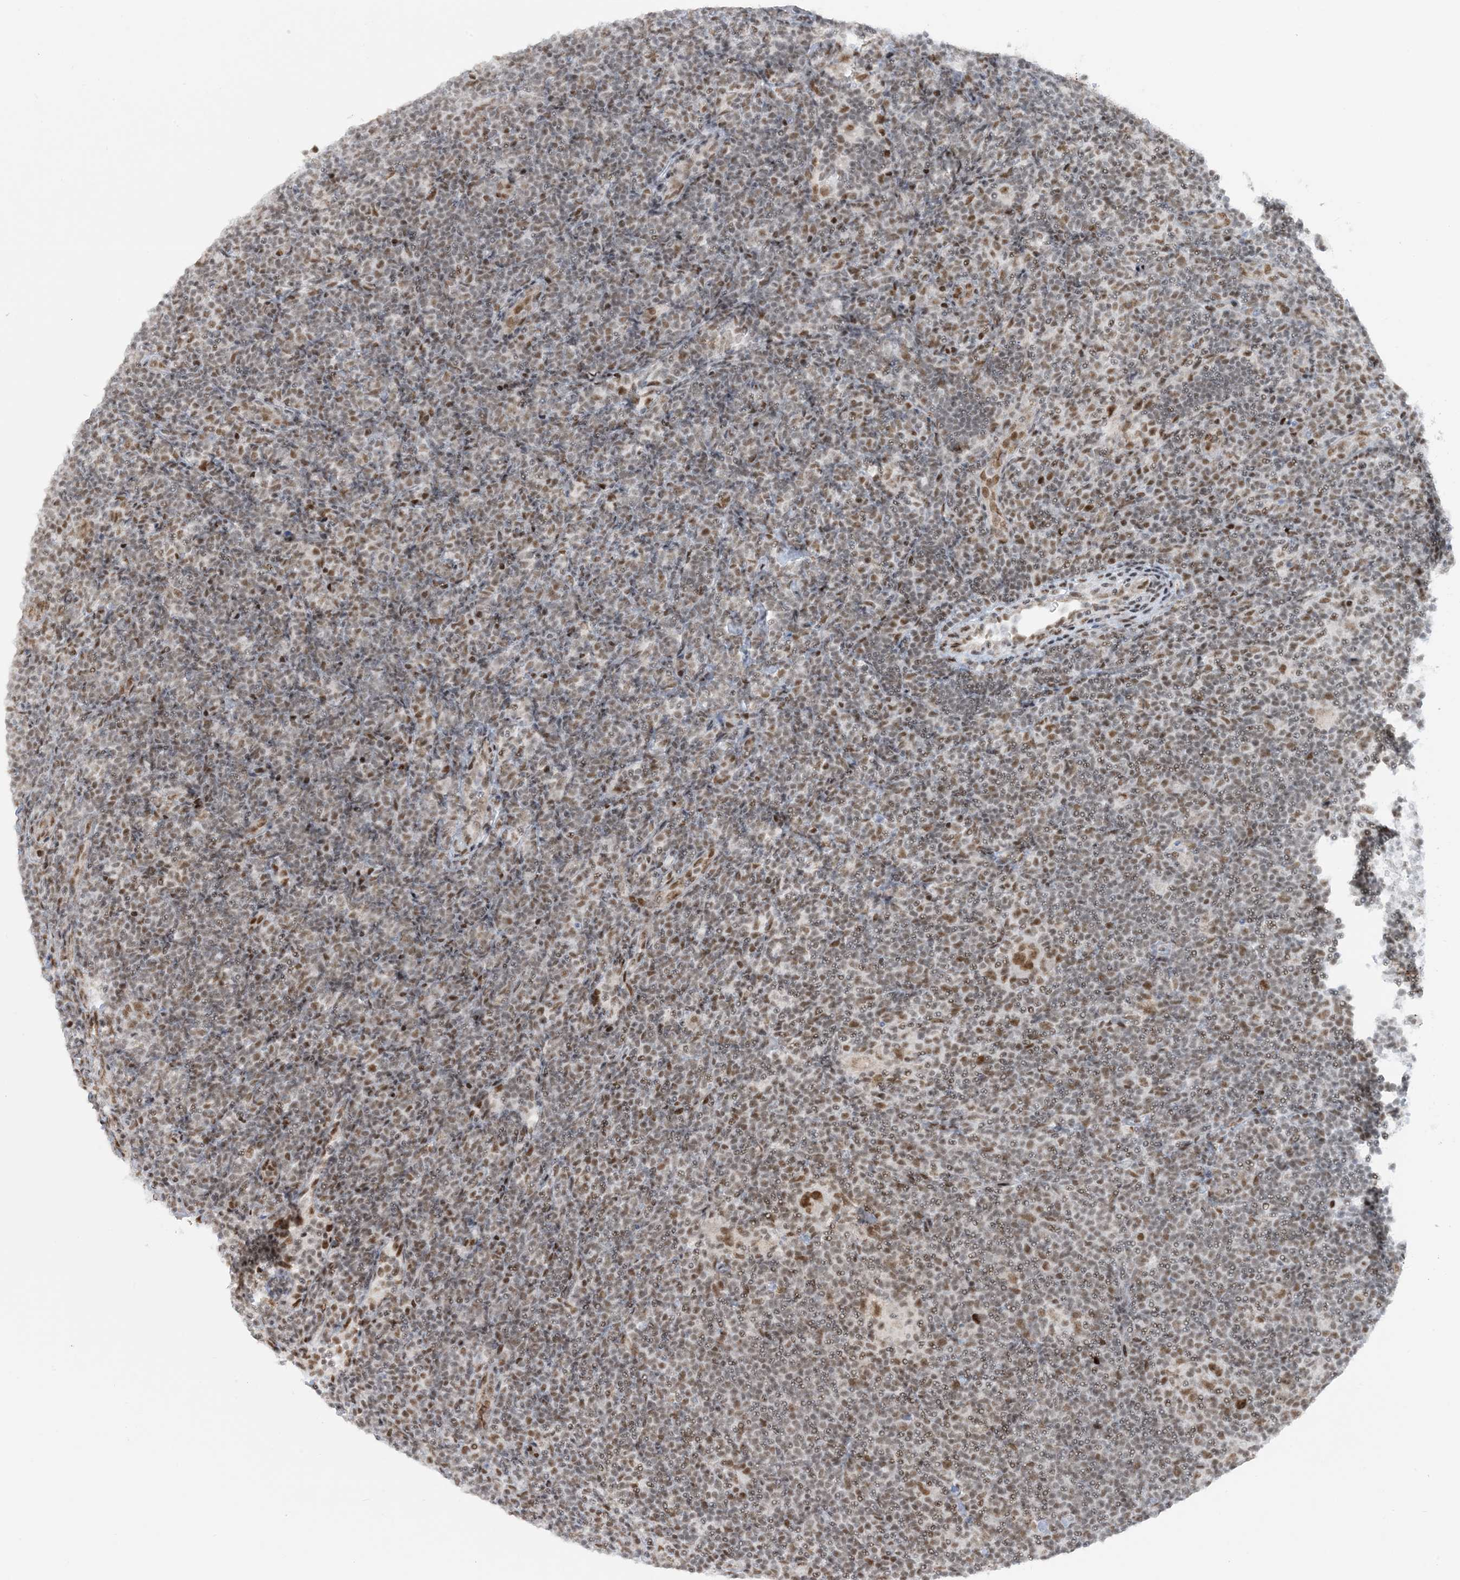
{"staining": {"intensity": "moderate", "quantity": ">75%", "location": "nuclear"}, "tissue": "lymphoma", "cell_type": "Tumor cells", "image_type": "cancer", "snomed": [{"axis": "morphology", "description": "Hodgkin's disease, NOS"}, {"axis": "topography", "description": "Lymph node"}], "caption": "Immunohistochemistry (IHC) micrograph of neoplastic tissue: lymphoma stained using immunohistochemistry (IHC) demonstrates medium levels of moderate protein expression localized specifically in the nuclear of tumor cells, appearing as a nuclear brown color.", "gene": "ECT2L", "patient": {"sex": "female", "age": 57}}